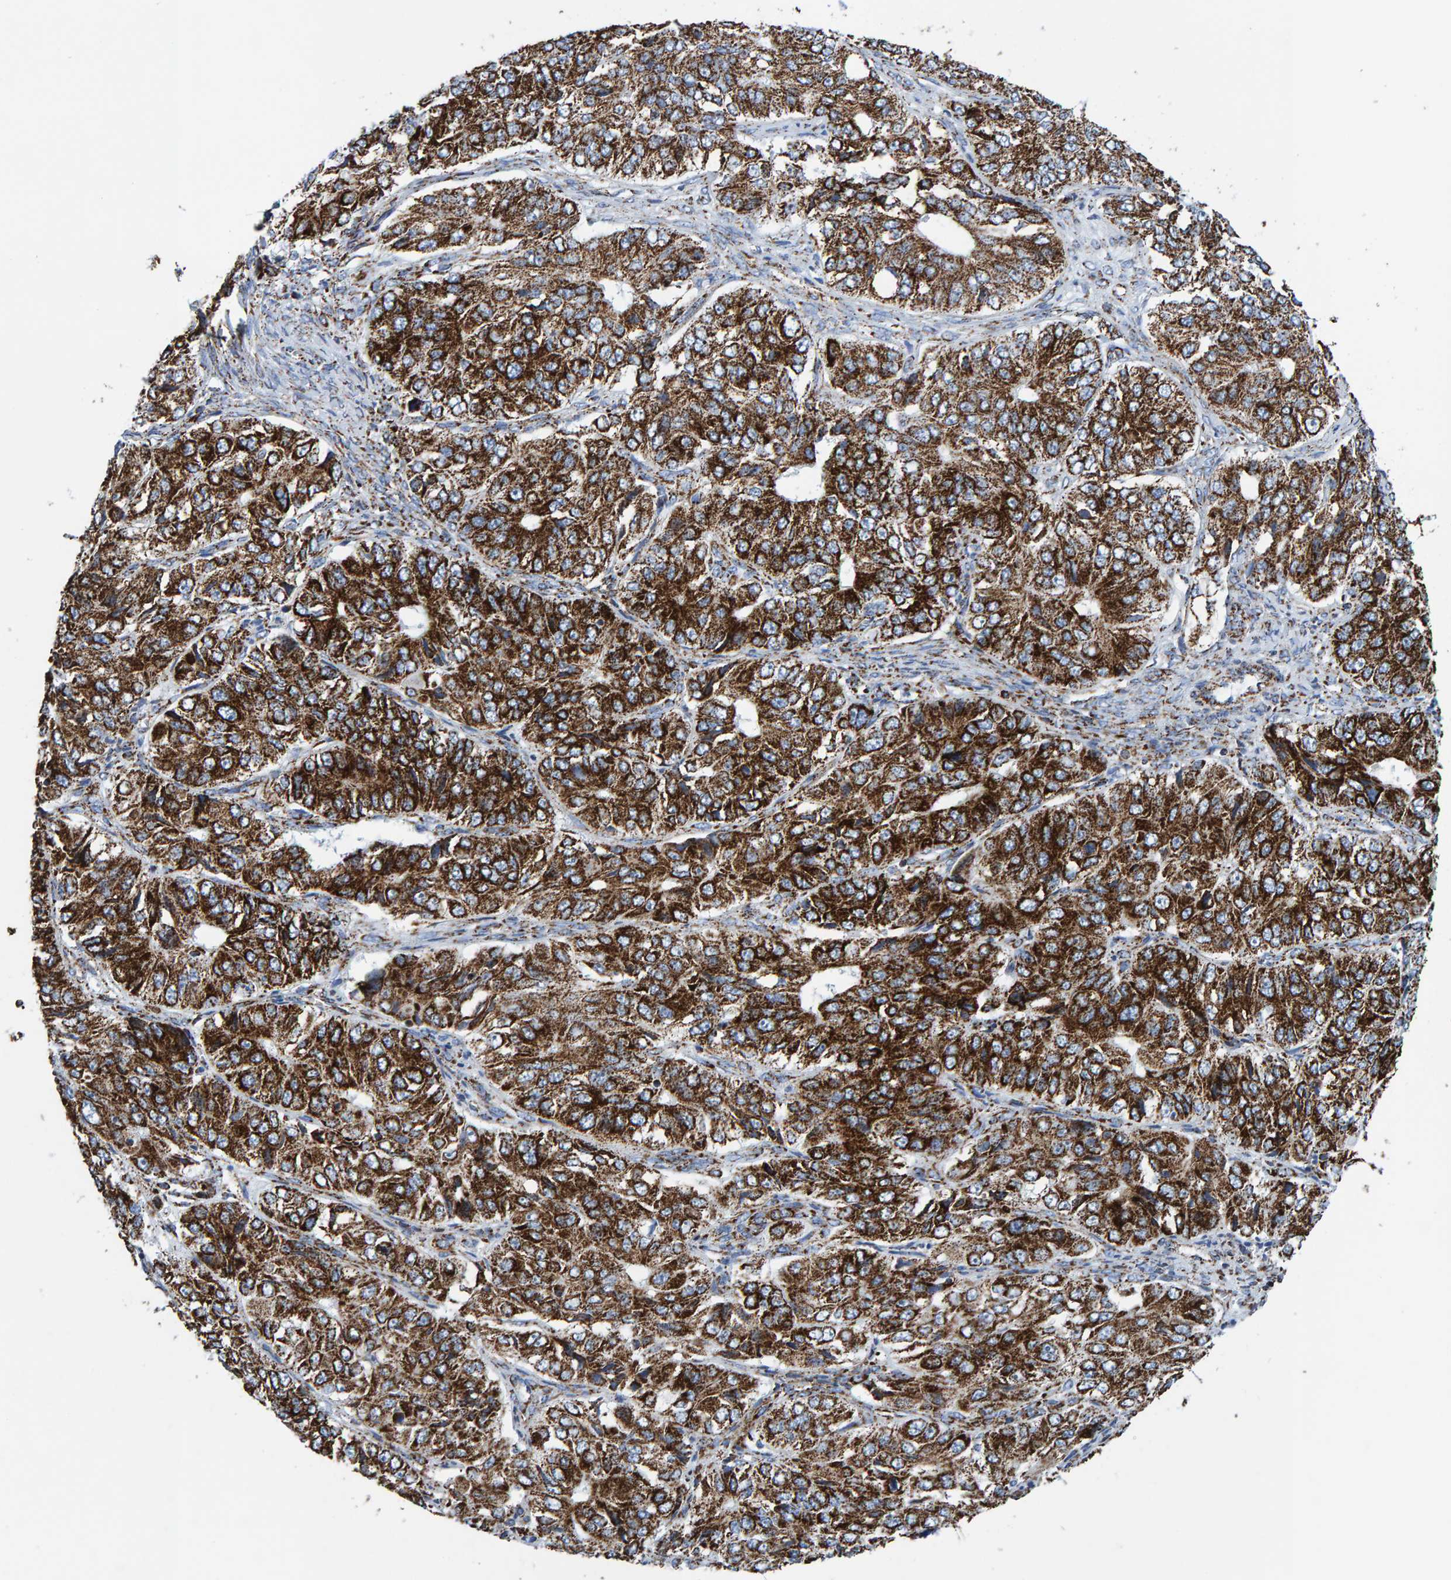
{"staining": {"intensity": "strong", "quantity": ">75%", "location": "cytoplasmic/membranous"}, "tissue": "ovarian cancer", "cell_type": "Tumor cells", "image_type": "cancer", "snomed": [{"axis": "morphology", "description": "Carcinoma, endometroid"}, {"axis": "topography", "description": "Ovary"}], "caption": "A high-resolution micrograph shows IHC staining of ovarian cancer, which demonstrates strong cytoplasmic/membranous positivity in approximately >75% of tumor cells.", "gene": "ENSG00000262660", "patient": {"sex": "female", "age": 51}}